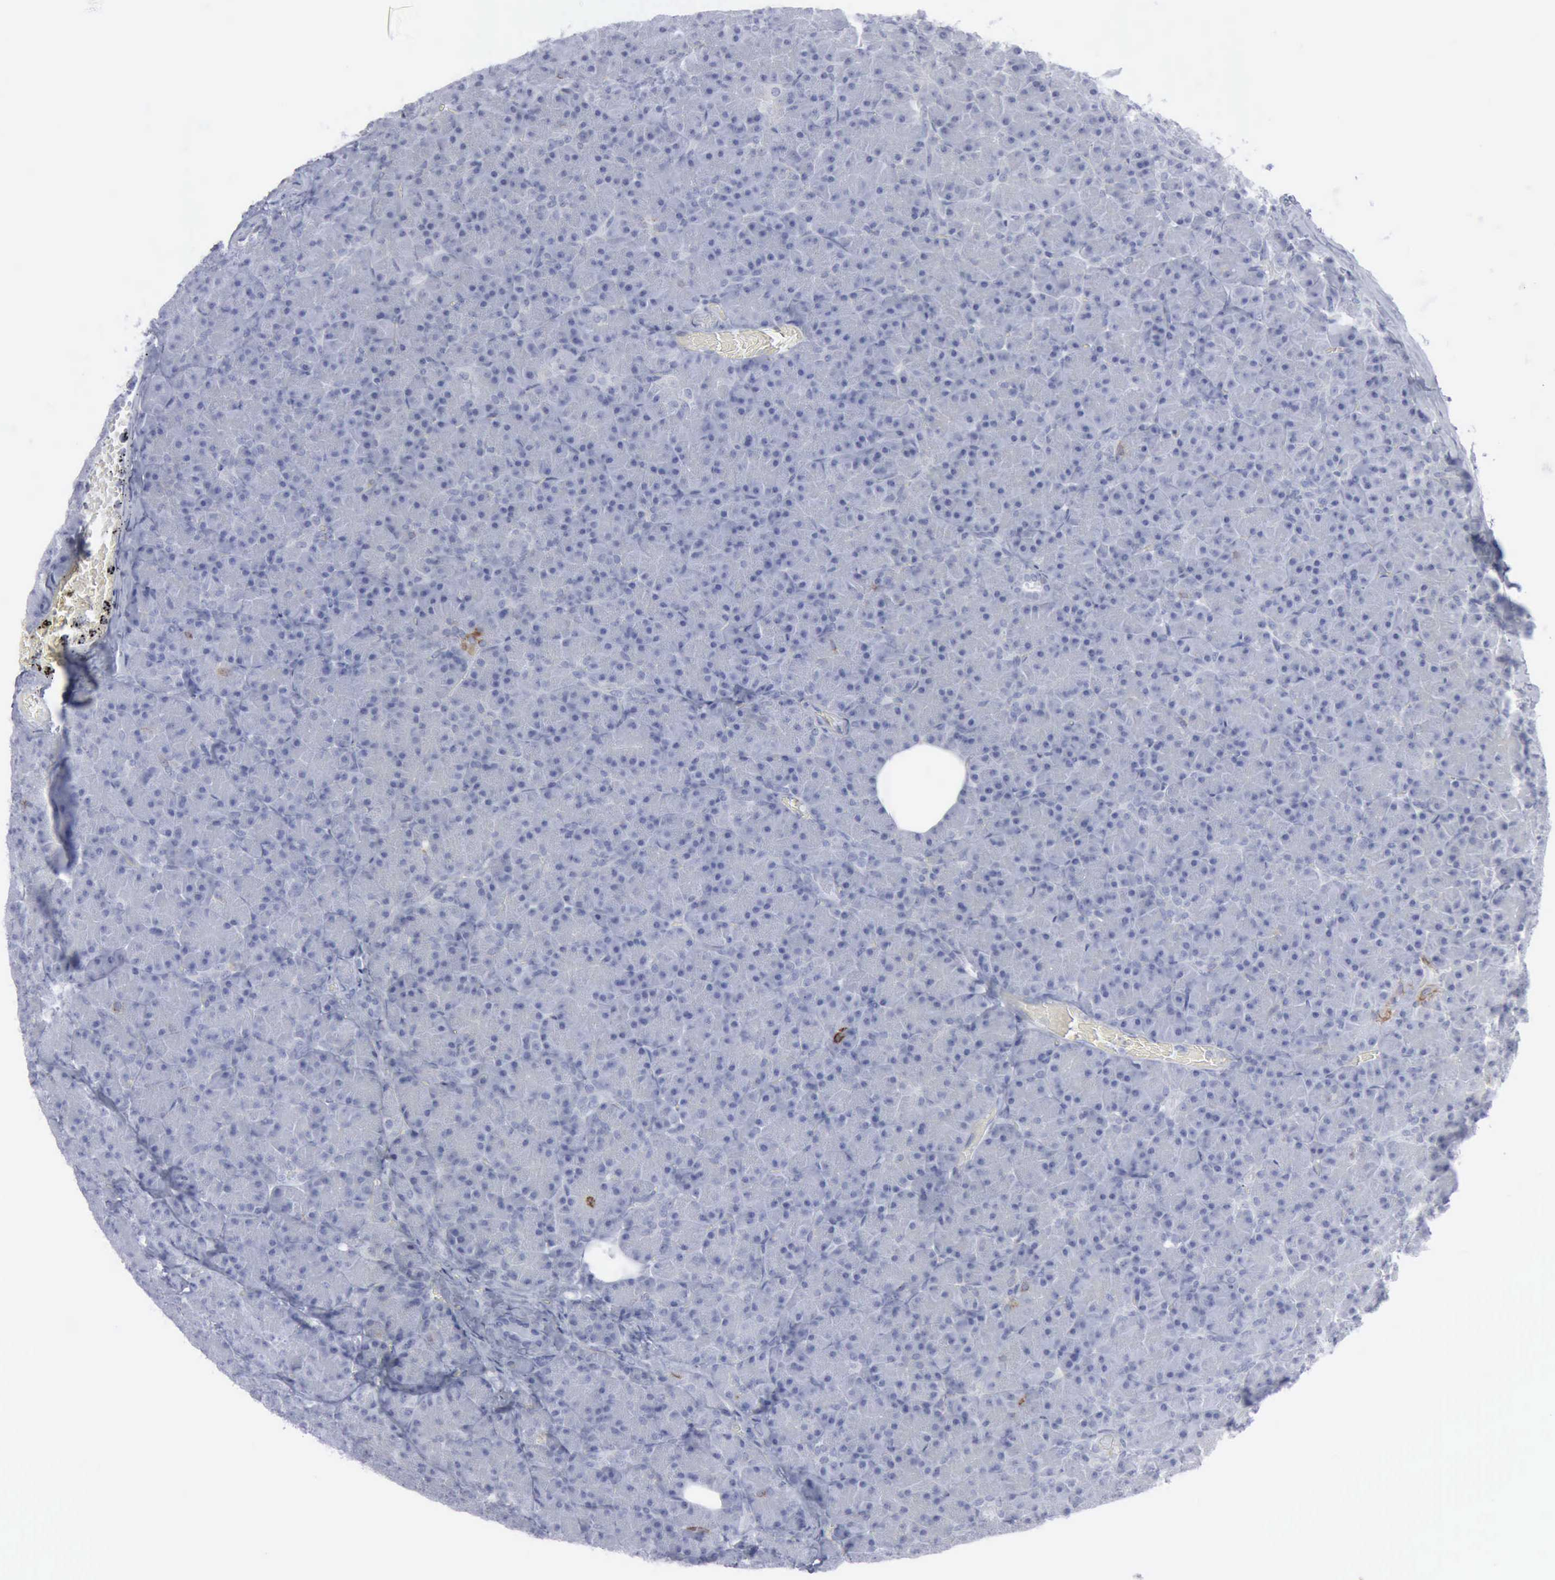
{"staining": {"intensity": "negative", "quantity": "none", "location": "none"}, "tissue": "pancreas", "cell_type": "Exocrine glandular cells", "image_type": "normal", "snomed": [{"axis": "morphology", "description": "Normal tissue, NOS"}, {"axis": "topography", "description": "Pancreas"}], "caption": "The IHC image has no significant expression in exocrine glandular cells of pancreas.", "gene": "VCAM1", "patient": {"sex": "female", "age": 43}}